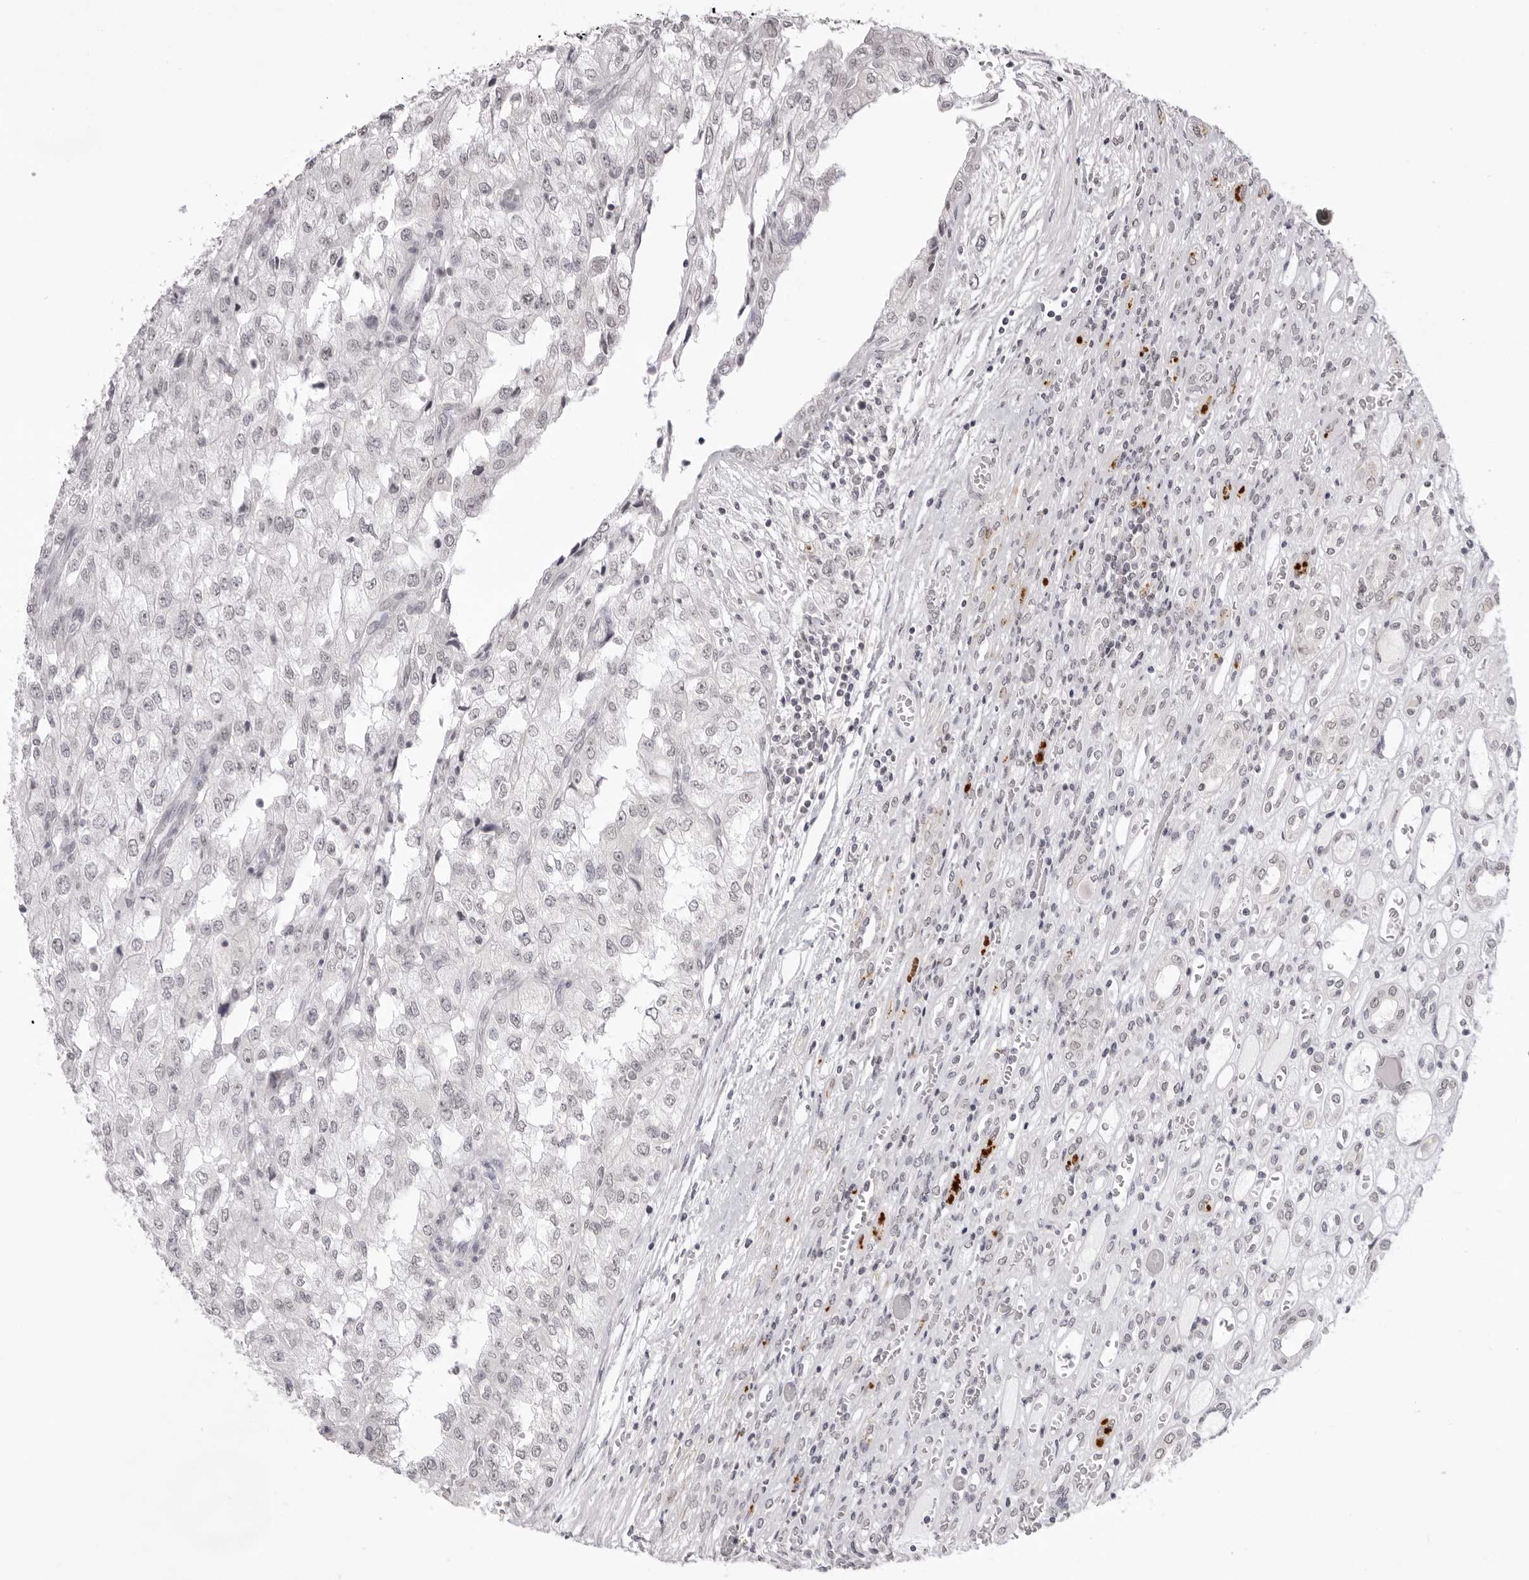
{"staining": {"intensity": "negative", "quantity": "none", "location": "none"}, "tissue": "renal cancer", "cell_type": "Tumor cells", "image_type": "cancer", "snomed": [{"axis": "morphology", "description": "Adenocarcinoma, NOS"}, {"axis": "topography", "description": "Kidney"}], "caption": "This is an IHC histopathology image of human adenocarcinoma (renal). There is no positivity in tumor cells.", "gene": "NTM", "patient": {"sex": "female", "age": 54}}